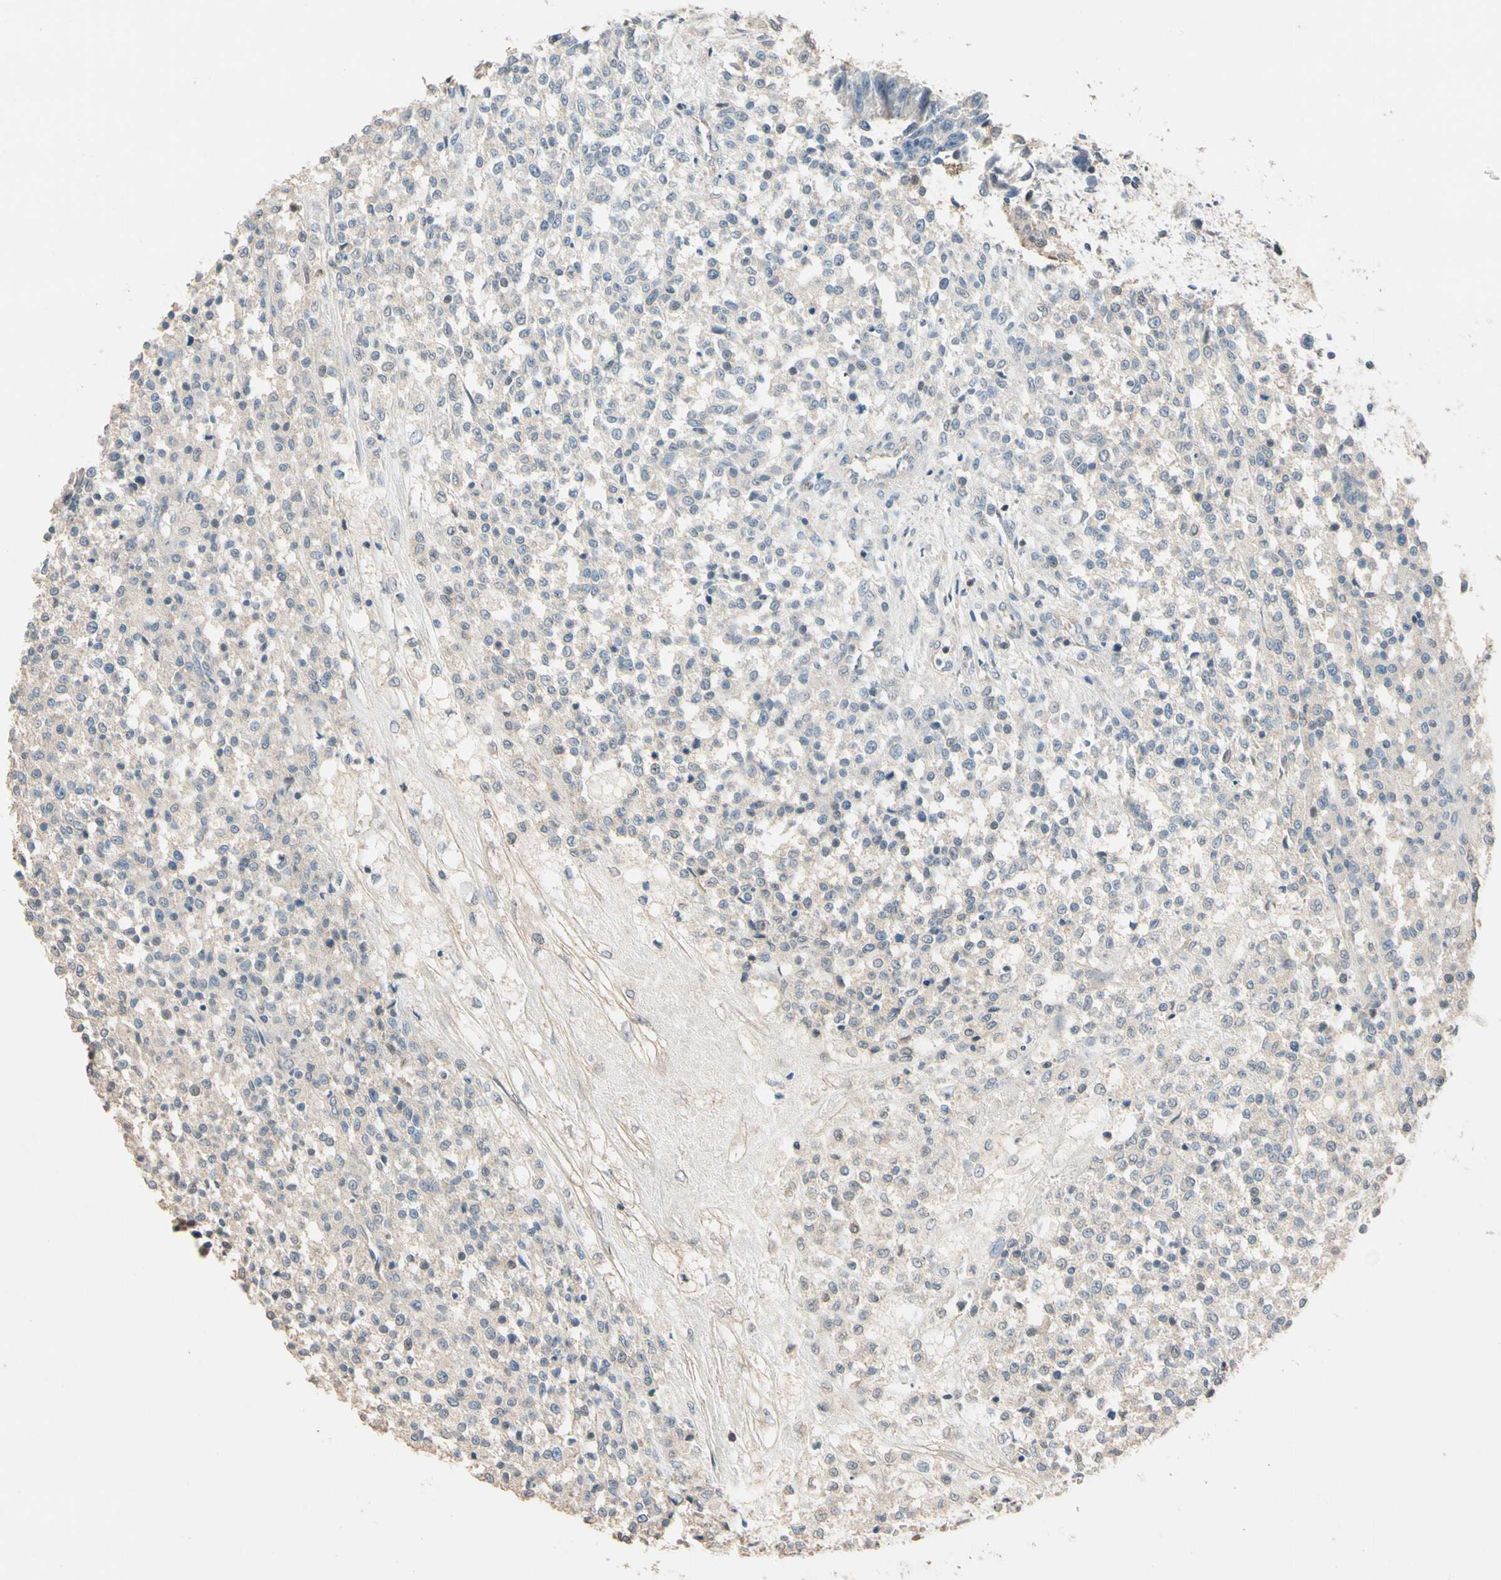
{"staining": {"intensity": "negative", "quantity": "none", "location": "none"}, "tissue": "testis cancer", "cell_type": "Tumor cells", "image_type": "cancer", "snomed": [{"axis": "morphology", "description": "Seminoma, NOS"}, {"axis": "topography", "description": "Testis"}], "caption": "DAB immunohistochemical staining of human testis cancer reveals no significant expression in tumor cells.", "gene": "MAP3K7", "patient": {"sex": "male", "age": 59}}